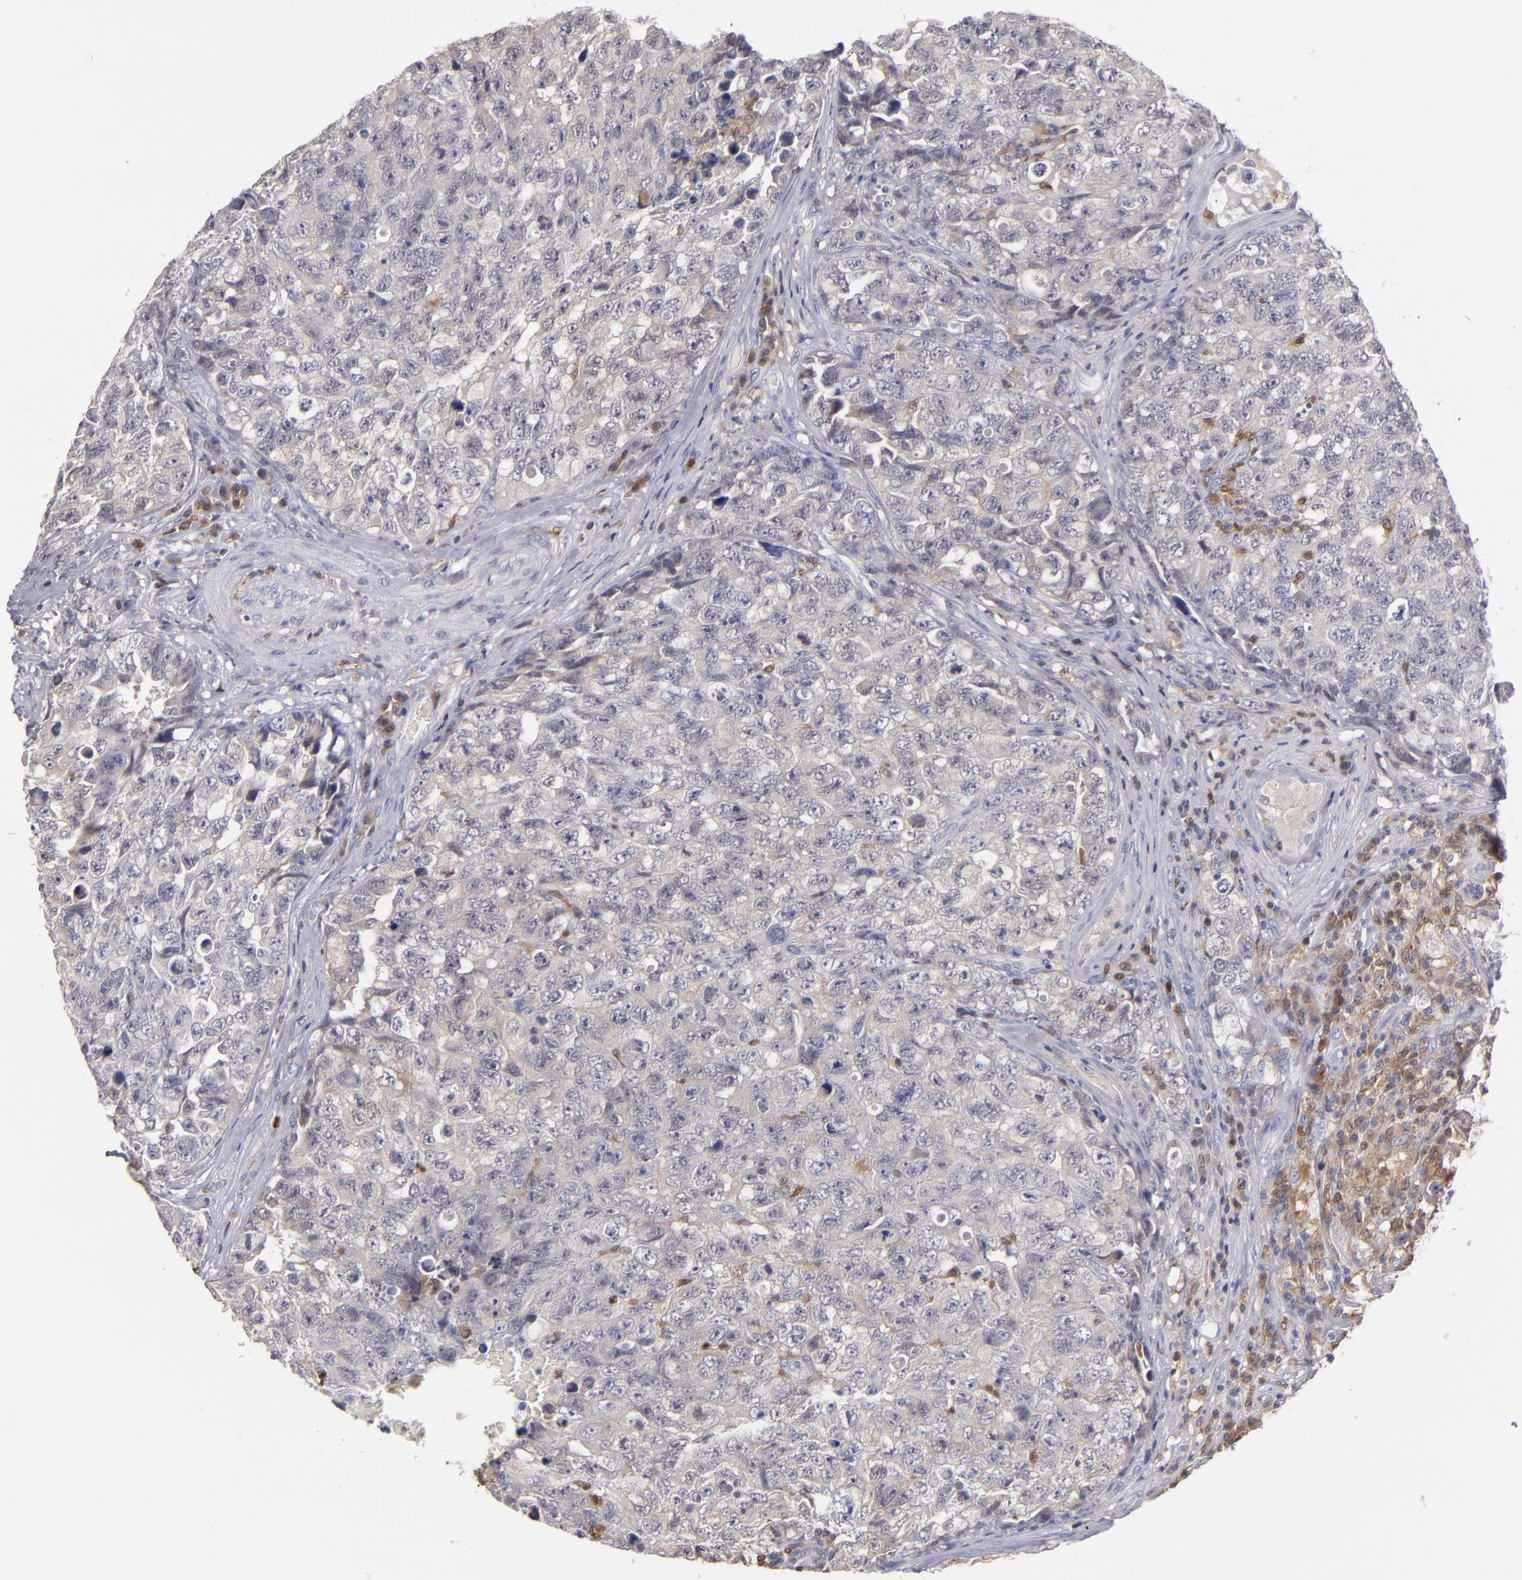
{"staining": {"intensity": "weak", "quantity": "<25%", "location": "cytoplasmic/membranous"}, "tissue": "testis cancer", "cell_type": "Tumor cells", "image_type": "cancer", "snomed": [{"axis": "morphology", "description": "Carcinoma, Embryonal, NOS"}, {"axis": "topography", "description": "Testis"}], "caption": "This histopathology image is of testis cancer (embryonal carcinoma) stained with IHC to label a protein in brown with the nuclei are counter-stained blue. There is no positivity in tumor cells.", "gene": "PRKCD", "patient": {"sex": "male", "age": 31}}